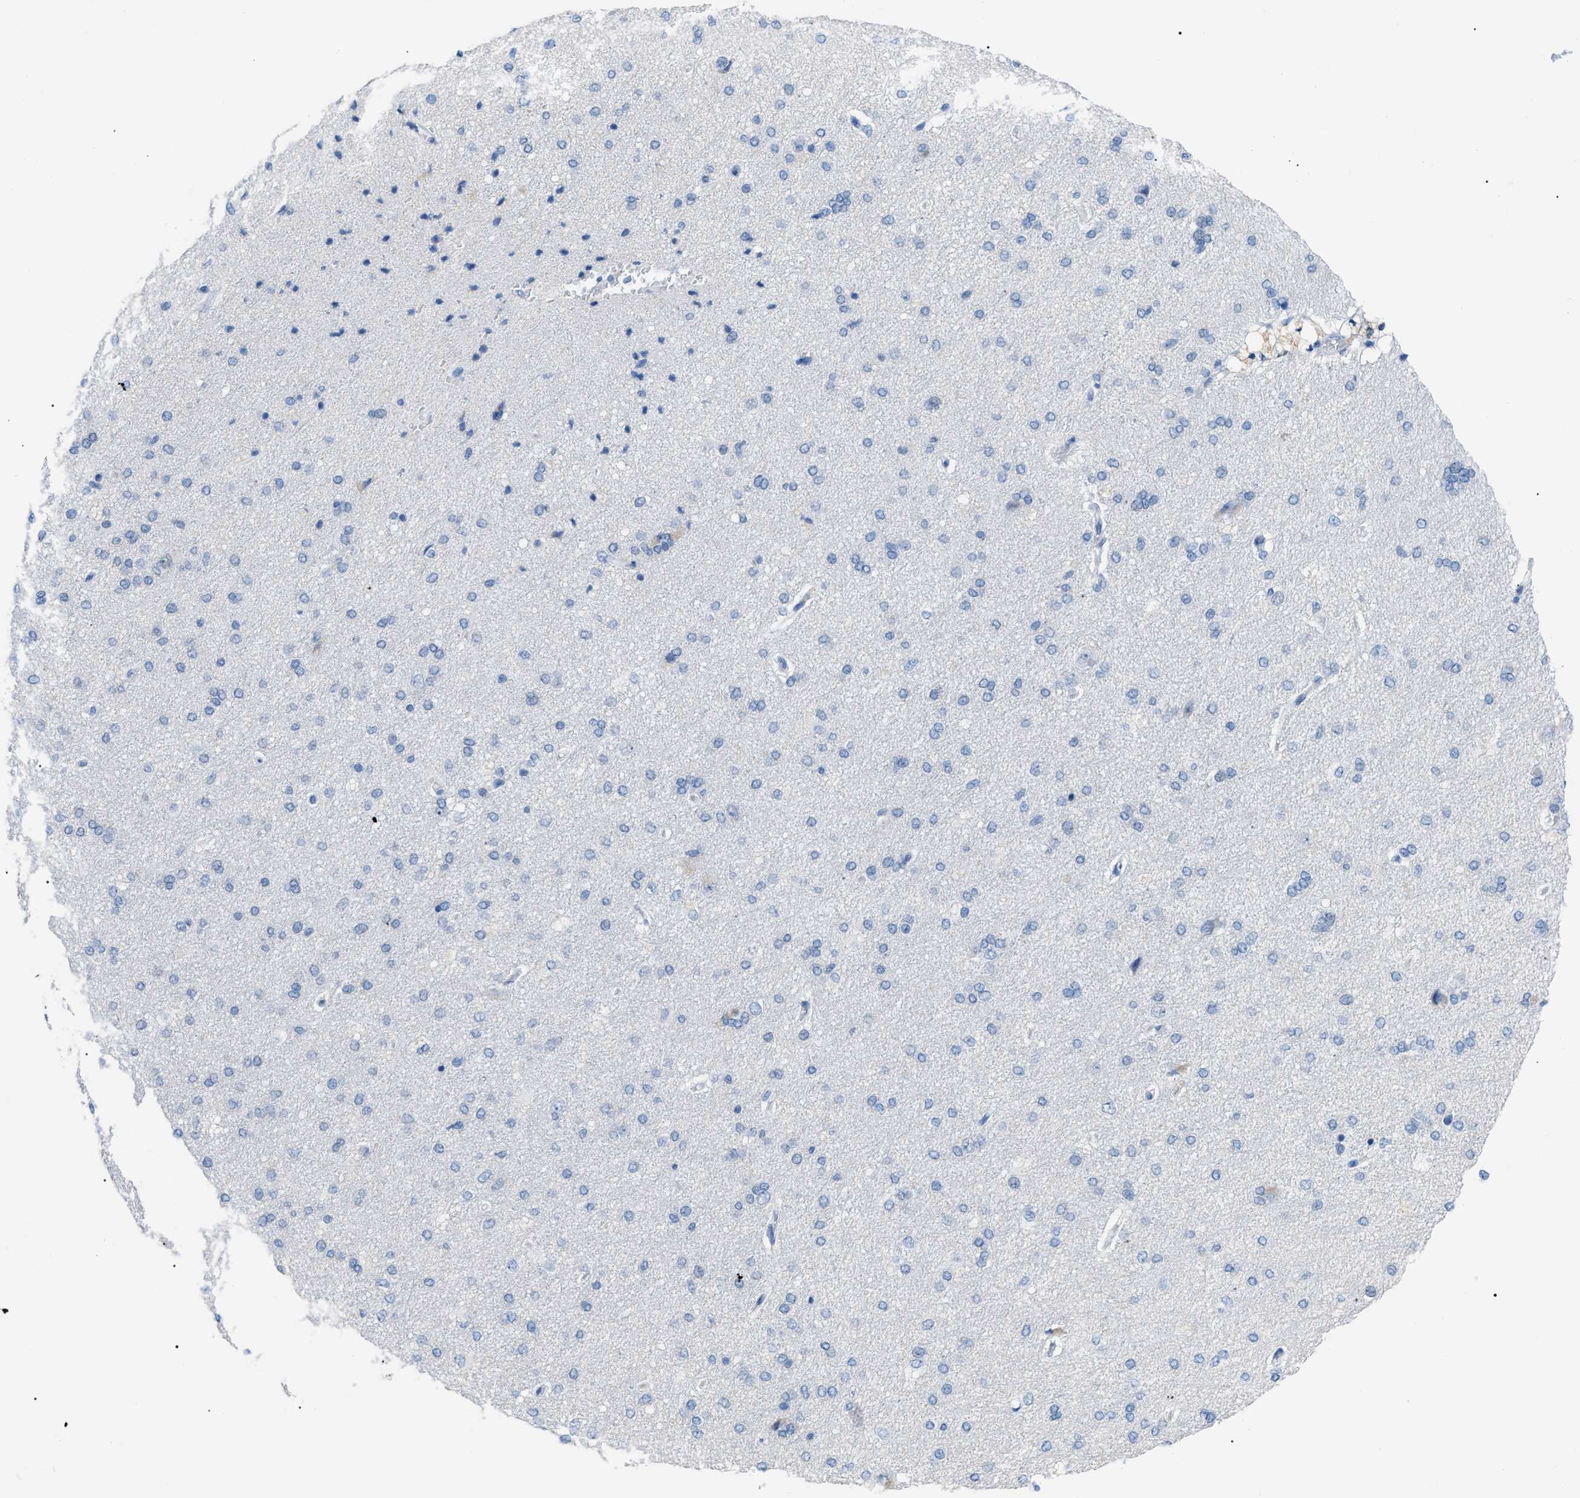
{"staining": {"intensity": "negative", "quantity": "none", "location": "none"}, "tissue": "cerebral cortex", "cell_type": "Endothelial cells", "image_type": "normal", "snomed": [{"axis": "morphology", "description": "Normal tissue, NOS"}, {"axis": "topography", "description": "Cerebral cortex"}], "caption": "There is no significant staining in endothelial cells of cerebral cortex. Nuclei are stained in blue.", "gene": "MCM7", "patient": {"sex": "male", "age": 62}}